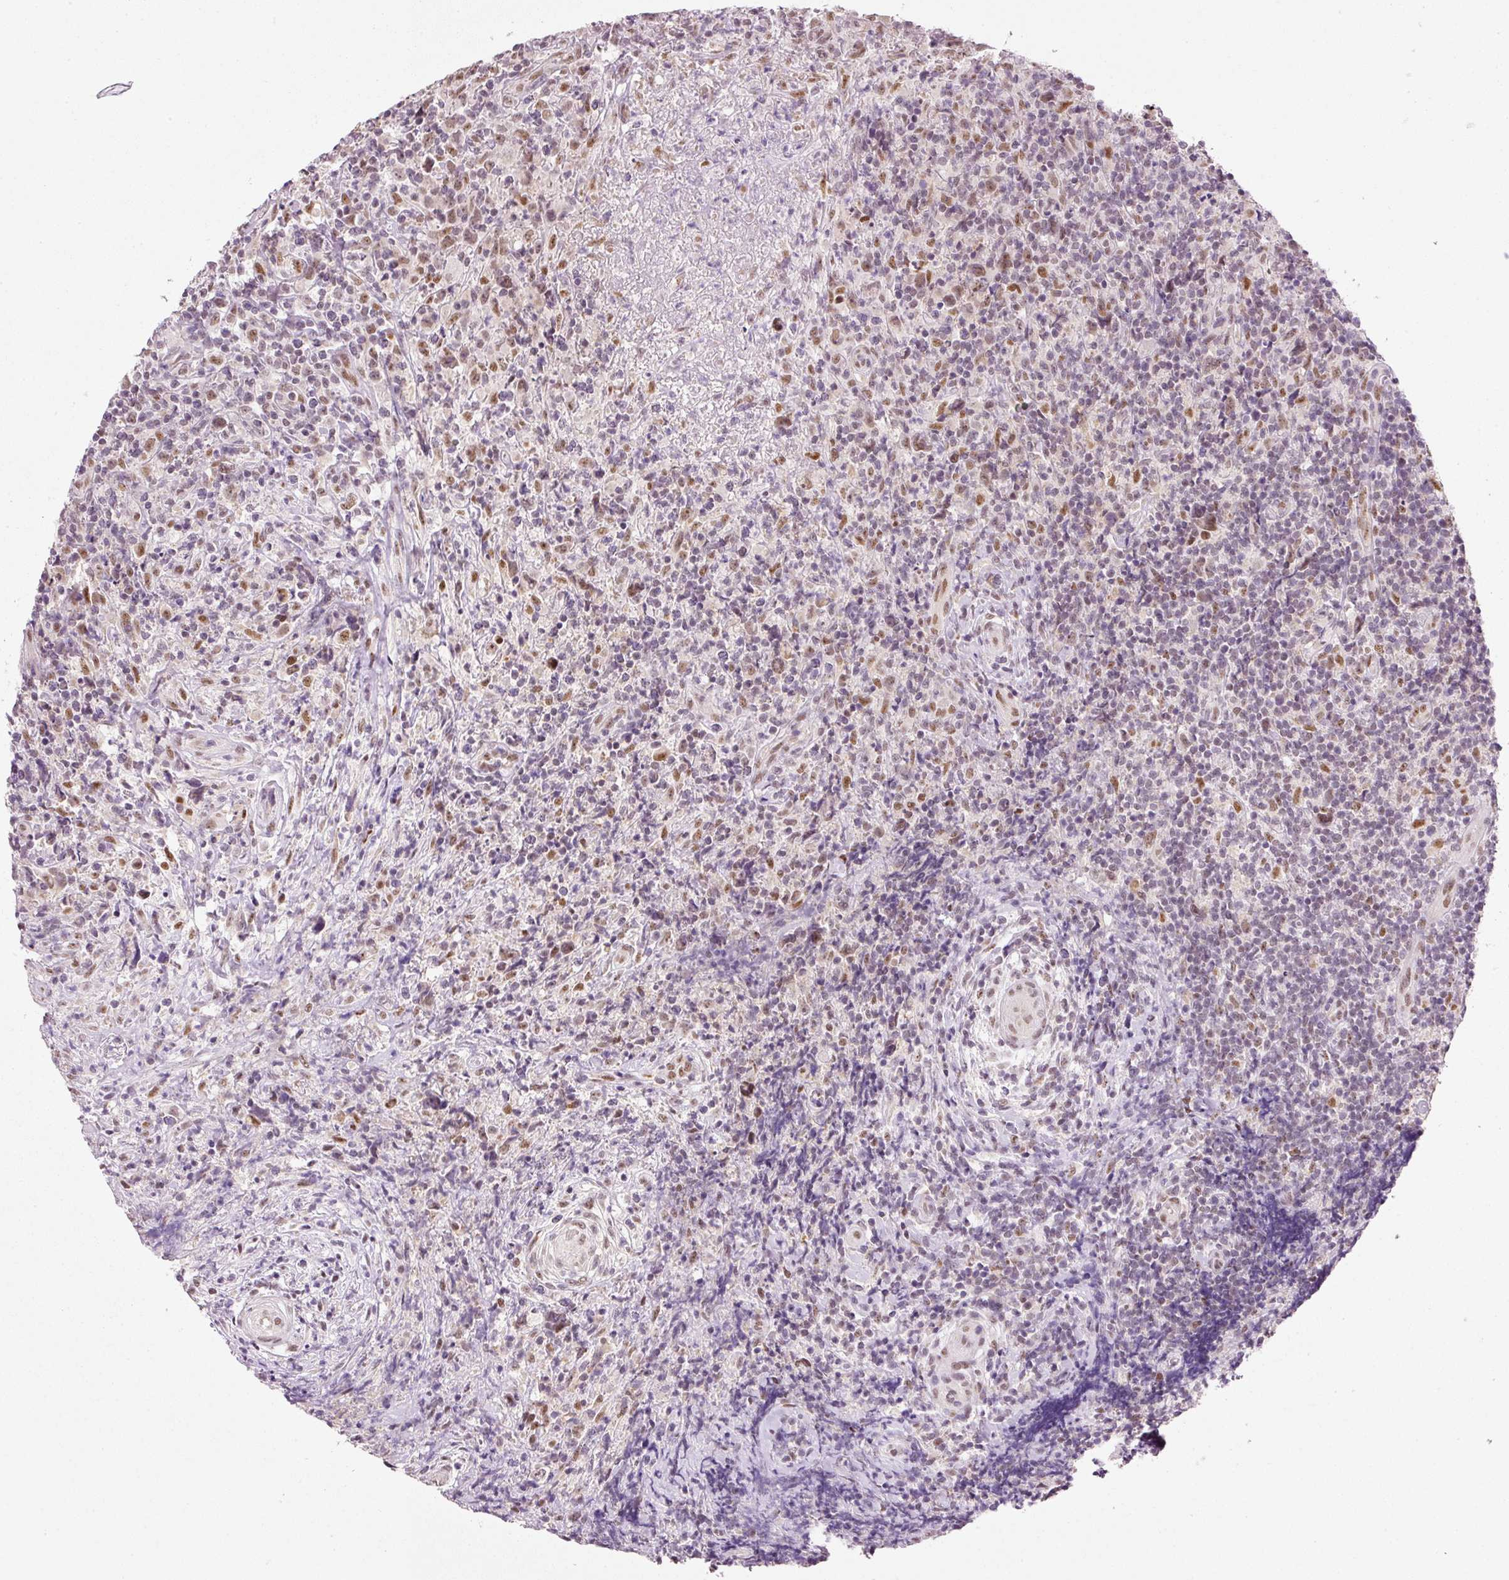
{"staining": {"intensity": "moderate", "quantity": ">75%", "location": "nuclear"}, "tissue": "lymphoma", "cell_type": "Tumor cells", "image_type": "cancer", "snomed": [{"axis": "morphology", "description": "Hodgkin's disease, NOS"}, {"axis": "topography", "description": "Lymph node"}], "caption": "Human Hodgkin's disease stained for a protein (brown) demonstrates moderate nuclear positive expression in about >75% of tumor cells.", "gene": "FSTL3", "patient": {"sex": "female", "age": 18}}